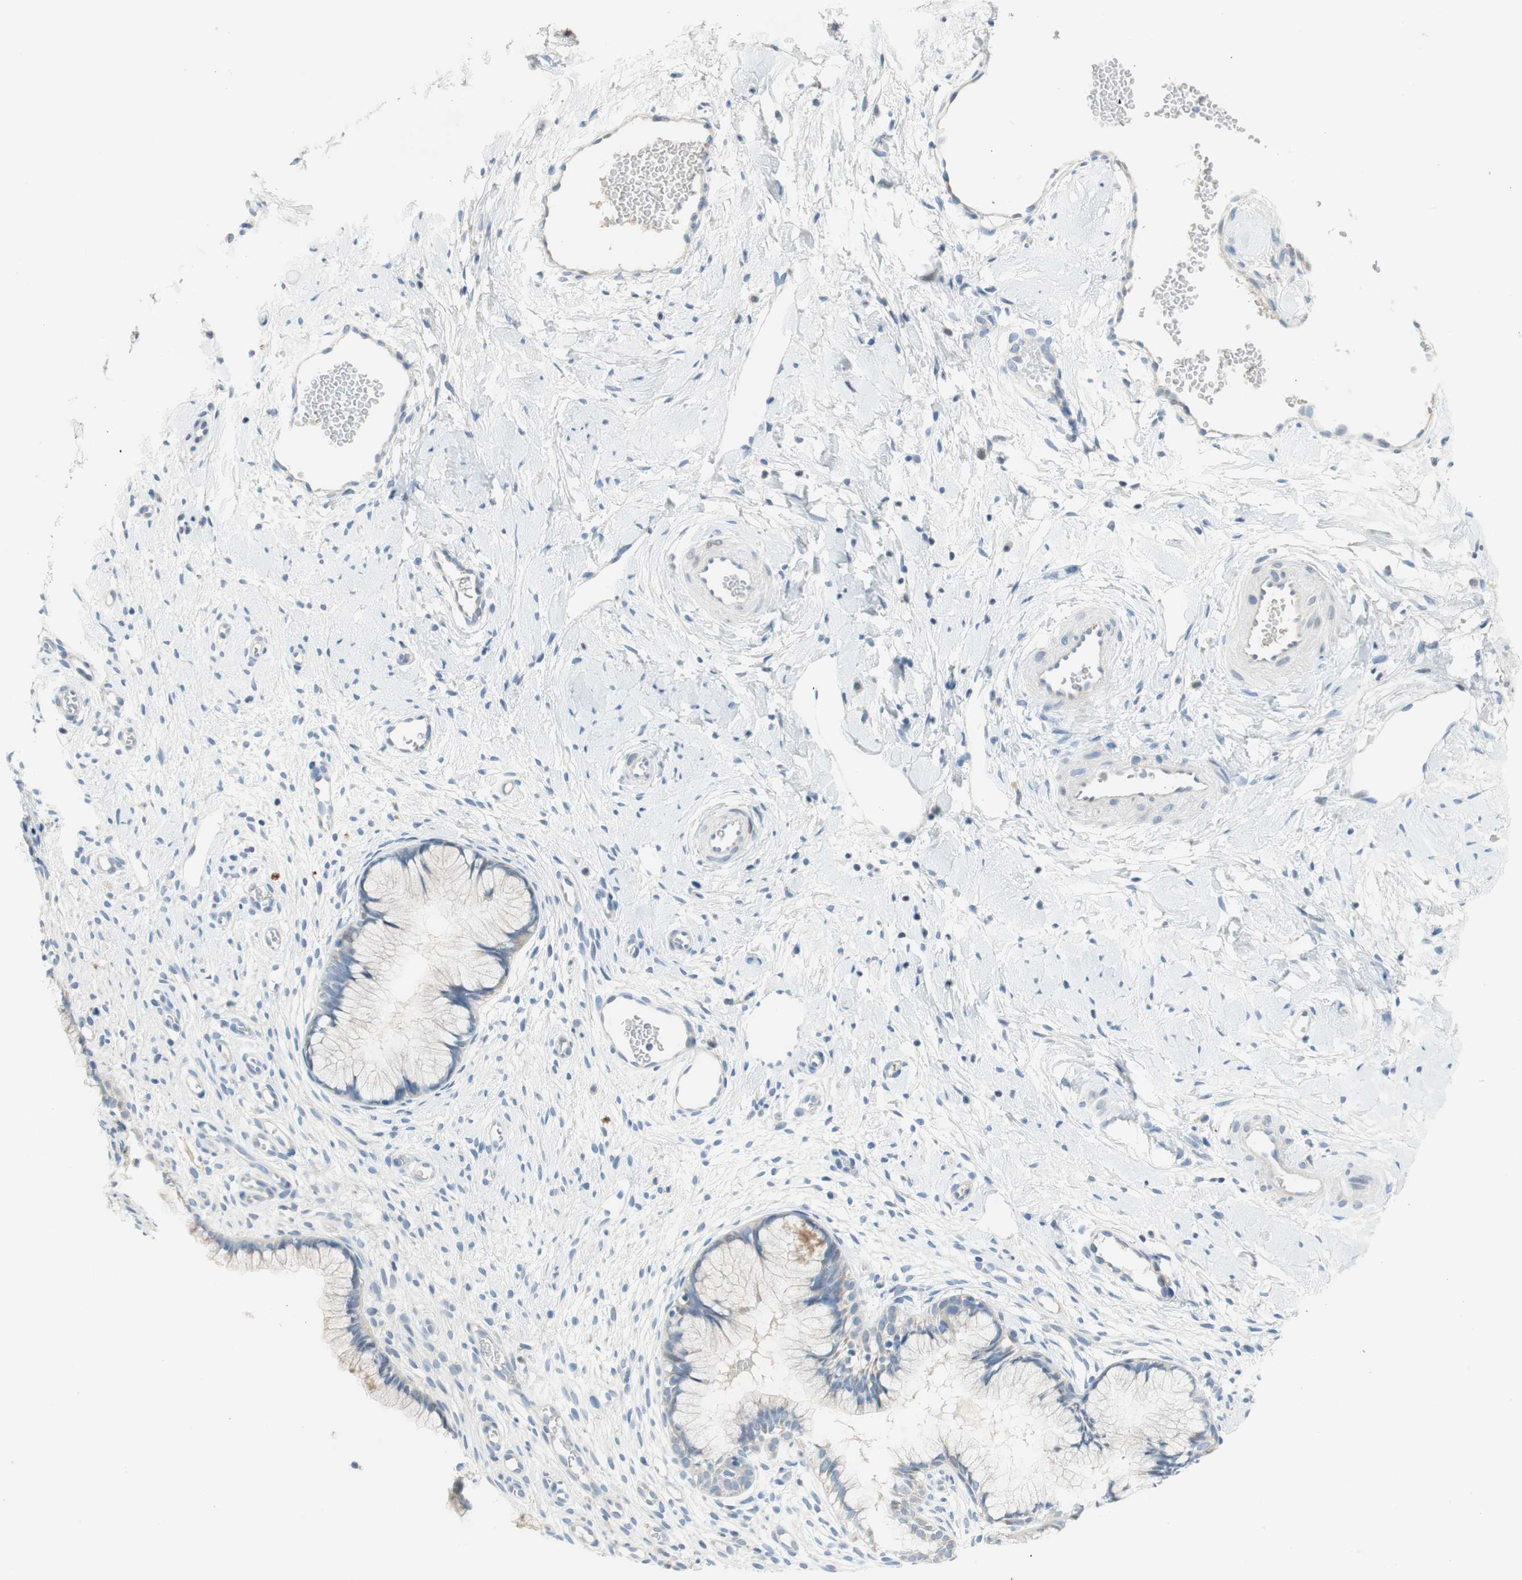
{"staining": {"intensity": "negative", "quantity": "none", "location": "none"}, "tissue": "cervix", "cell_type": "Glandular cells", "image_type": "normal", "snomed": [{"axis": "morphology", "description": "Normal tissue, NOS"}, {"axis": "topography", "description": "Cervix"}], "caption": "Immunohistochemistry photomicrograph of unremarkable cervix stained for a protein (brown), which exhibits no staining in glandular cells. Brightfield microscopy of immunohistochemistry stained with DAB (3,3'-diaminobenzidine) (brown) and hematoxylin (blue), captured at high magnification.", "gene": "CCM2L", "patient": {"sex": "female", "age": 65}}